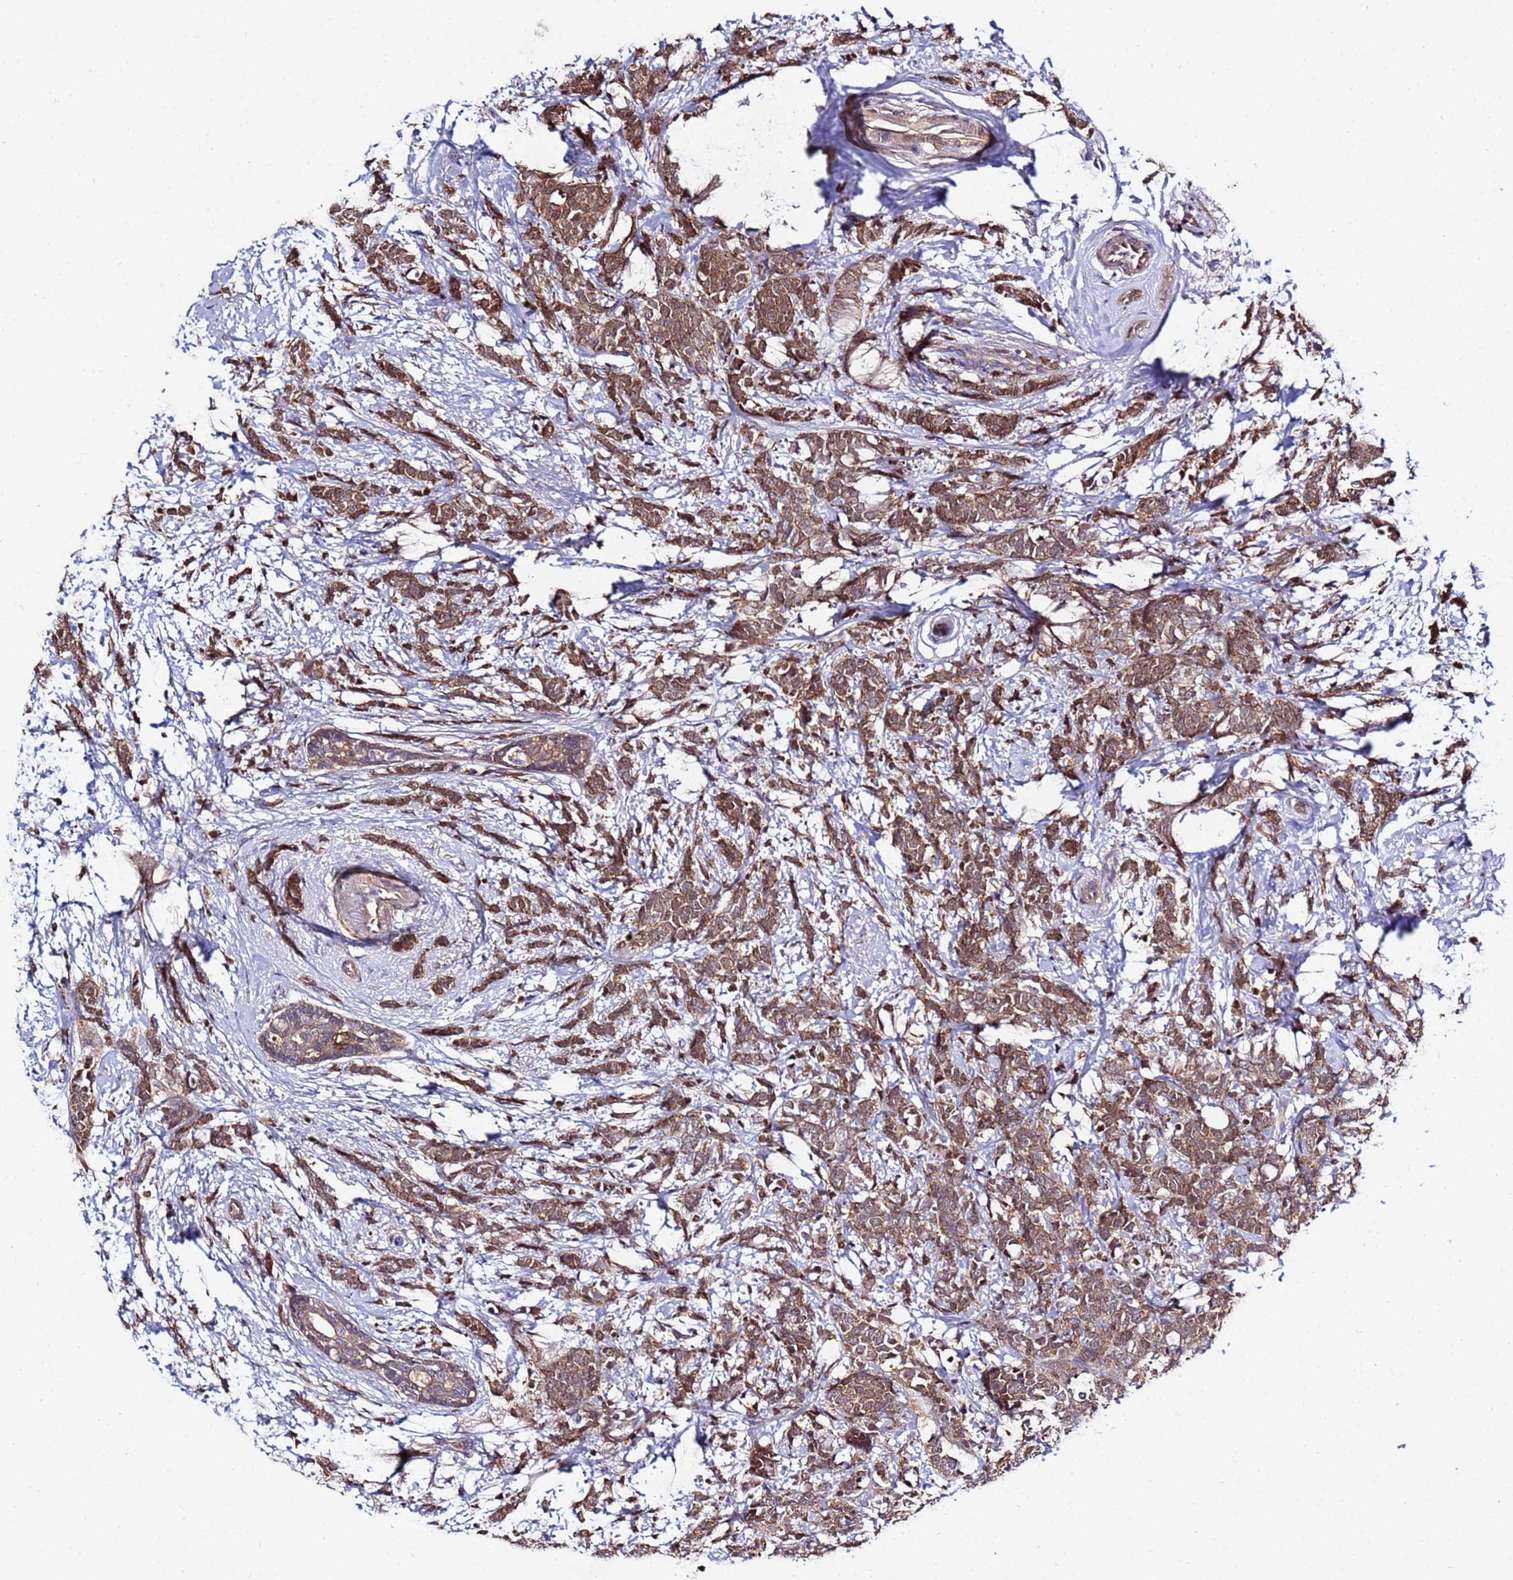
{"staining": {"intensity": "moderate", "quantity": ">75%", "location": "cytoplasmic/membranous"}, "tissue": "breast cancer", "cell_type": "Tumor cells", "image_type": "cancer", "snomed": [{"axis": "morphology", "description": "Lobular carcinoma"}, {"axis": "topography", "description": "Breast"}], "caption": "Lobular carcinoma (breast) stained with DAB IHC shows medium levels of moderate cytoplasmic/membranous positivity in approximately >75% of tumor cells. The protein is shown in brown color, while the nuclei are stained blue.", "gene": "NAXE", "patient": {"sex": "female", "age": 58}}